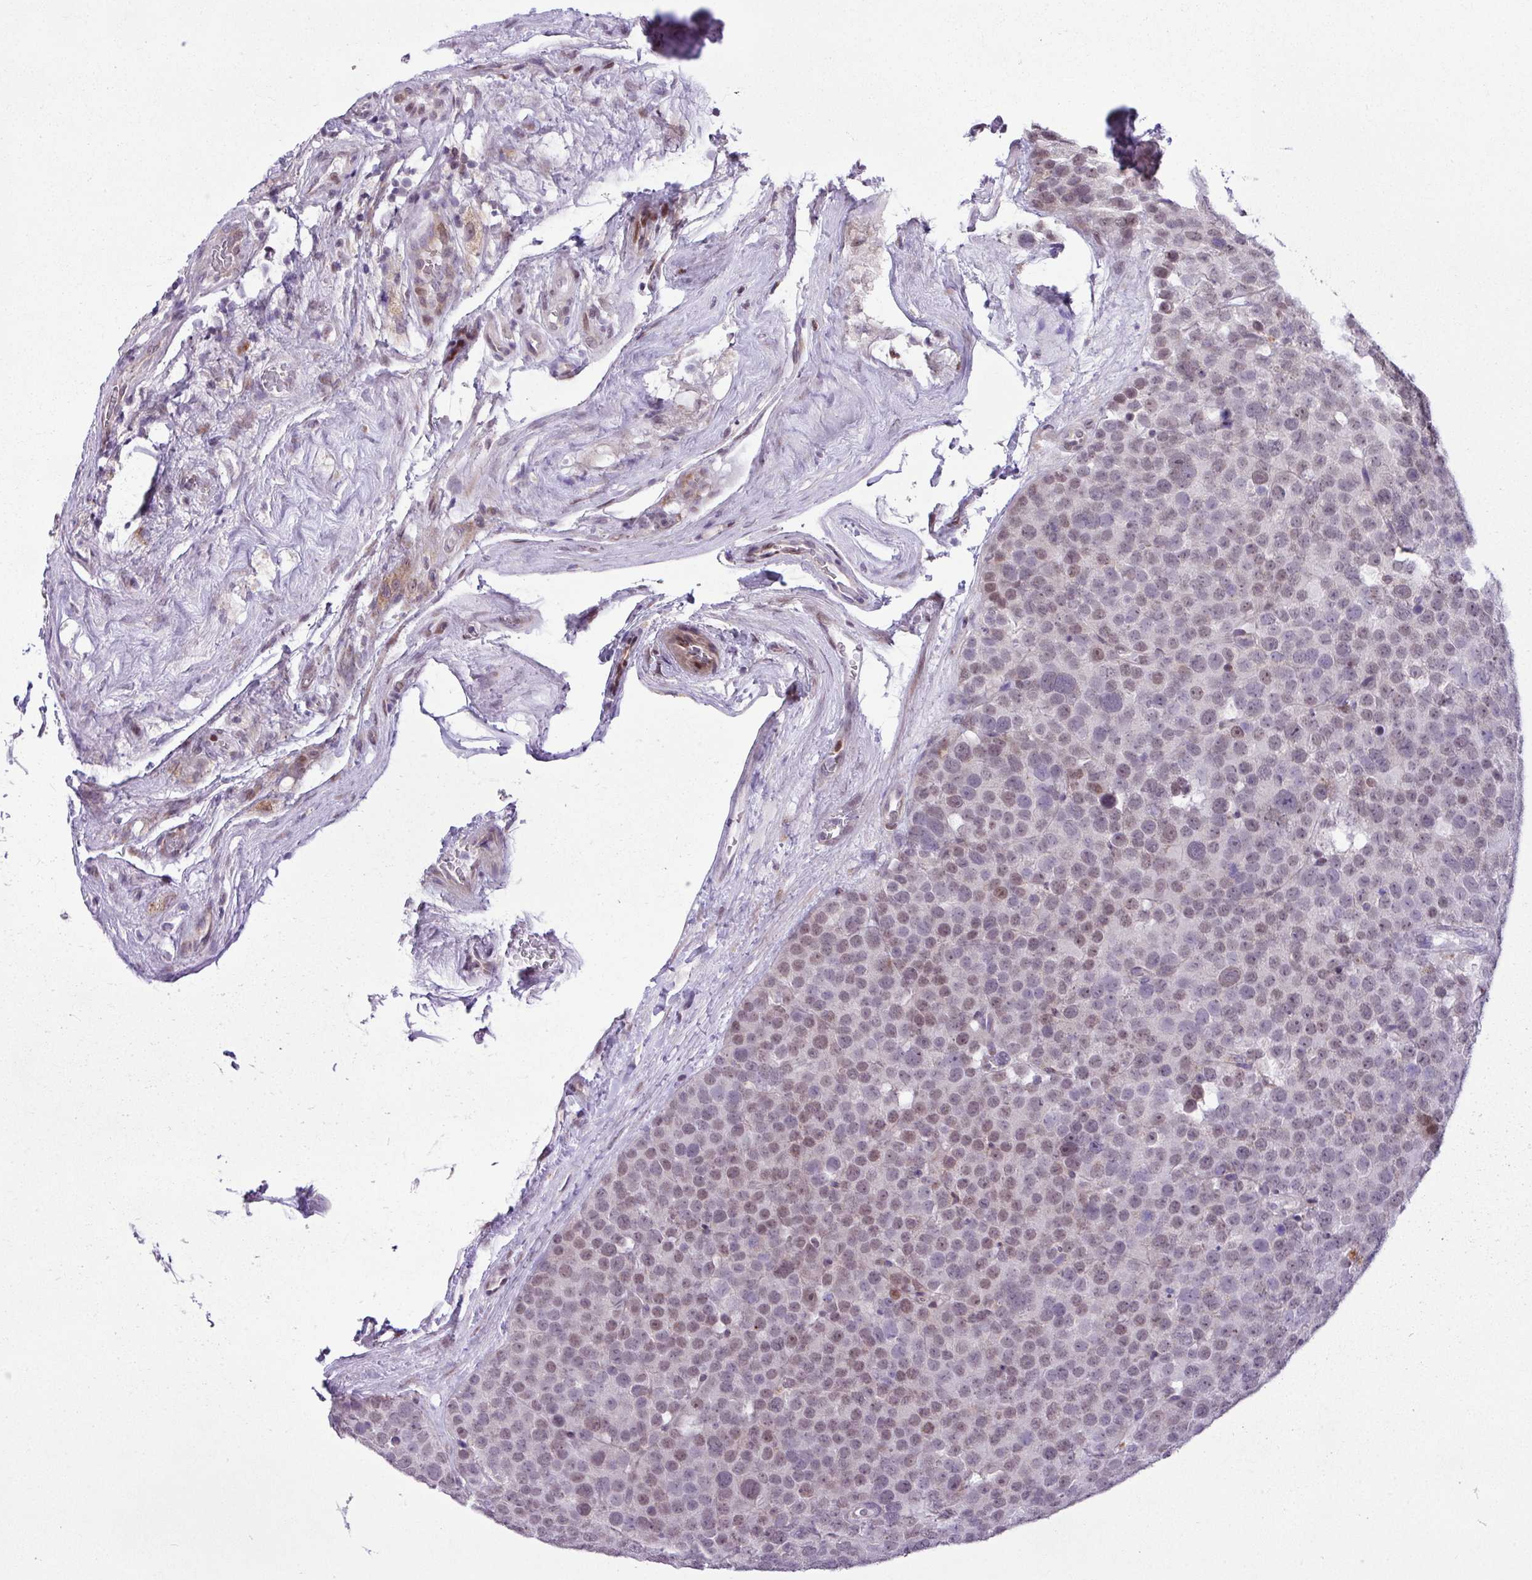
{"staining": {"intensity": "moderate", "quantity": "25%-75%", "location": "nuclear"}, "tissue": "testis cancer", "cell_type": "Tumor cells", "image_type": "cancer", "snomed": [{"axis": "morphology", "description": "Seminoma, NOS"}, {"axis": "topography", "description": "Testis"}], "caption": "Immunohistochemistry histopathology image of human testis cancer (seminoma) stained for a protein (brown), which reveals medium levels of moderate nuclear expression in about 25%-75% of tumor cells.", "gene": "ZNF354A", "patient": {"sex": "male", "age": 71}}